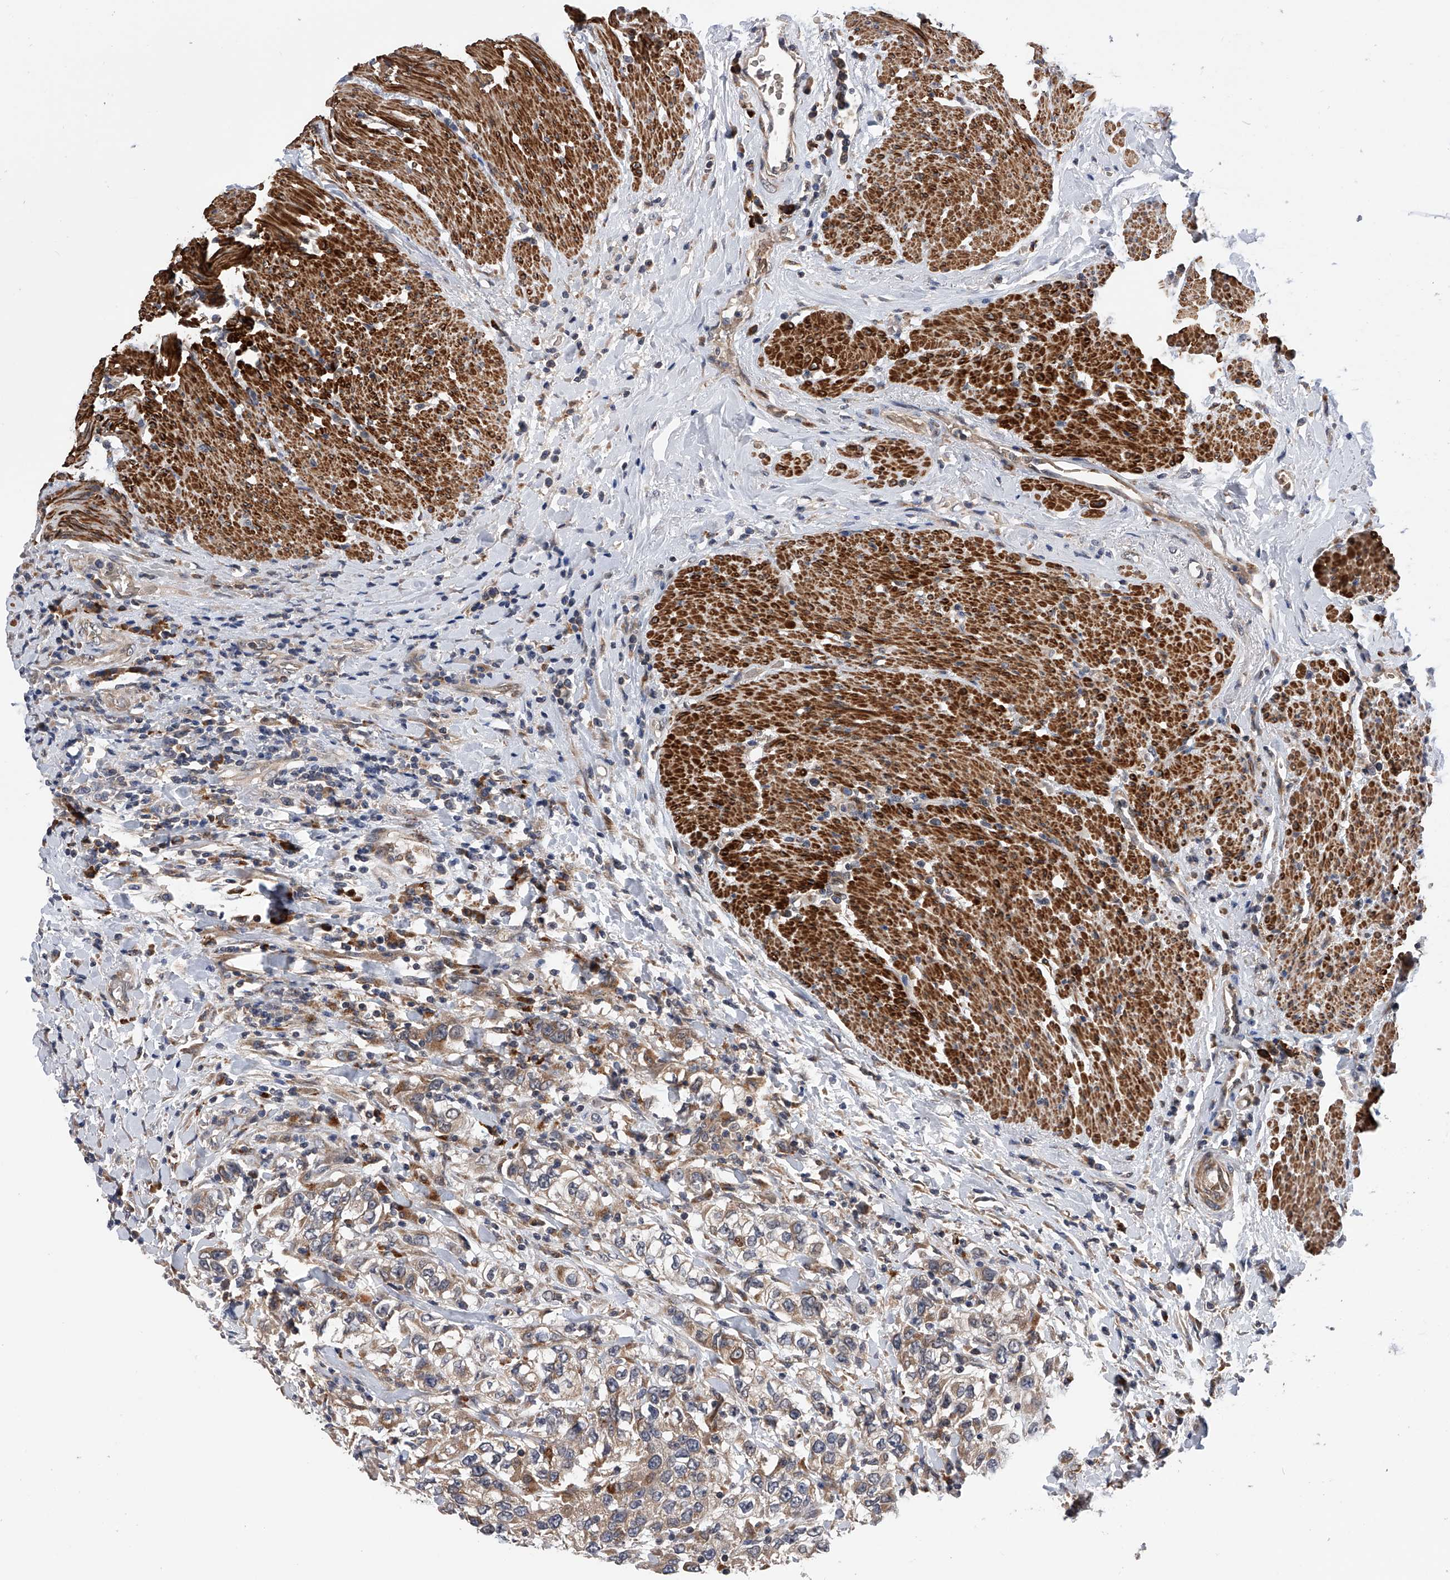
{"staining": {"intensity": "weak", "quantity": "25%-75%", "location": "cytoplasmic/membranous"}, "tissue": "urothelial cancer", "cell_type": "Tumor cells", "image_type": "cancer", "snomed": [{"axis": "morphology", "description": "Urothelial carcinoma, High grade"}, {"axis": "topography", "description": "Urinary bladder"}], "caption": "A brown stain labels weak cytoplasmic/membranous expression of a protein in human urothelial cancer tumor cells.", "gene": "SPOCK1", "patient": {"sex": "female", "age": 80}}